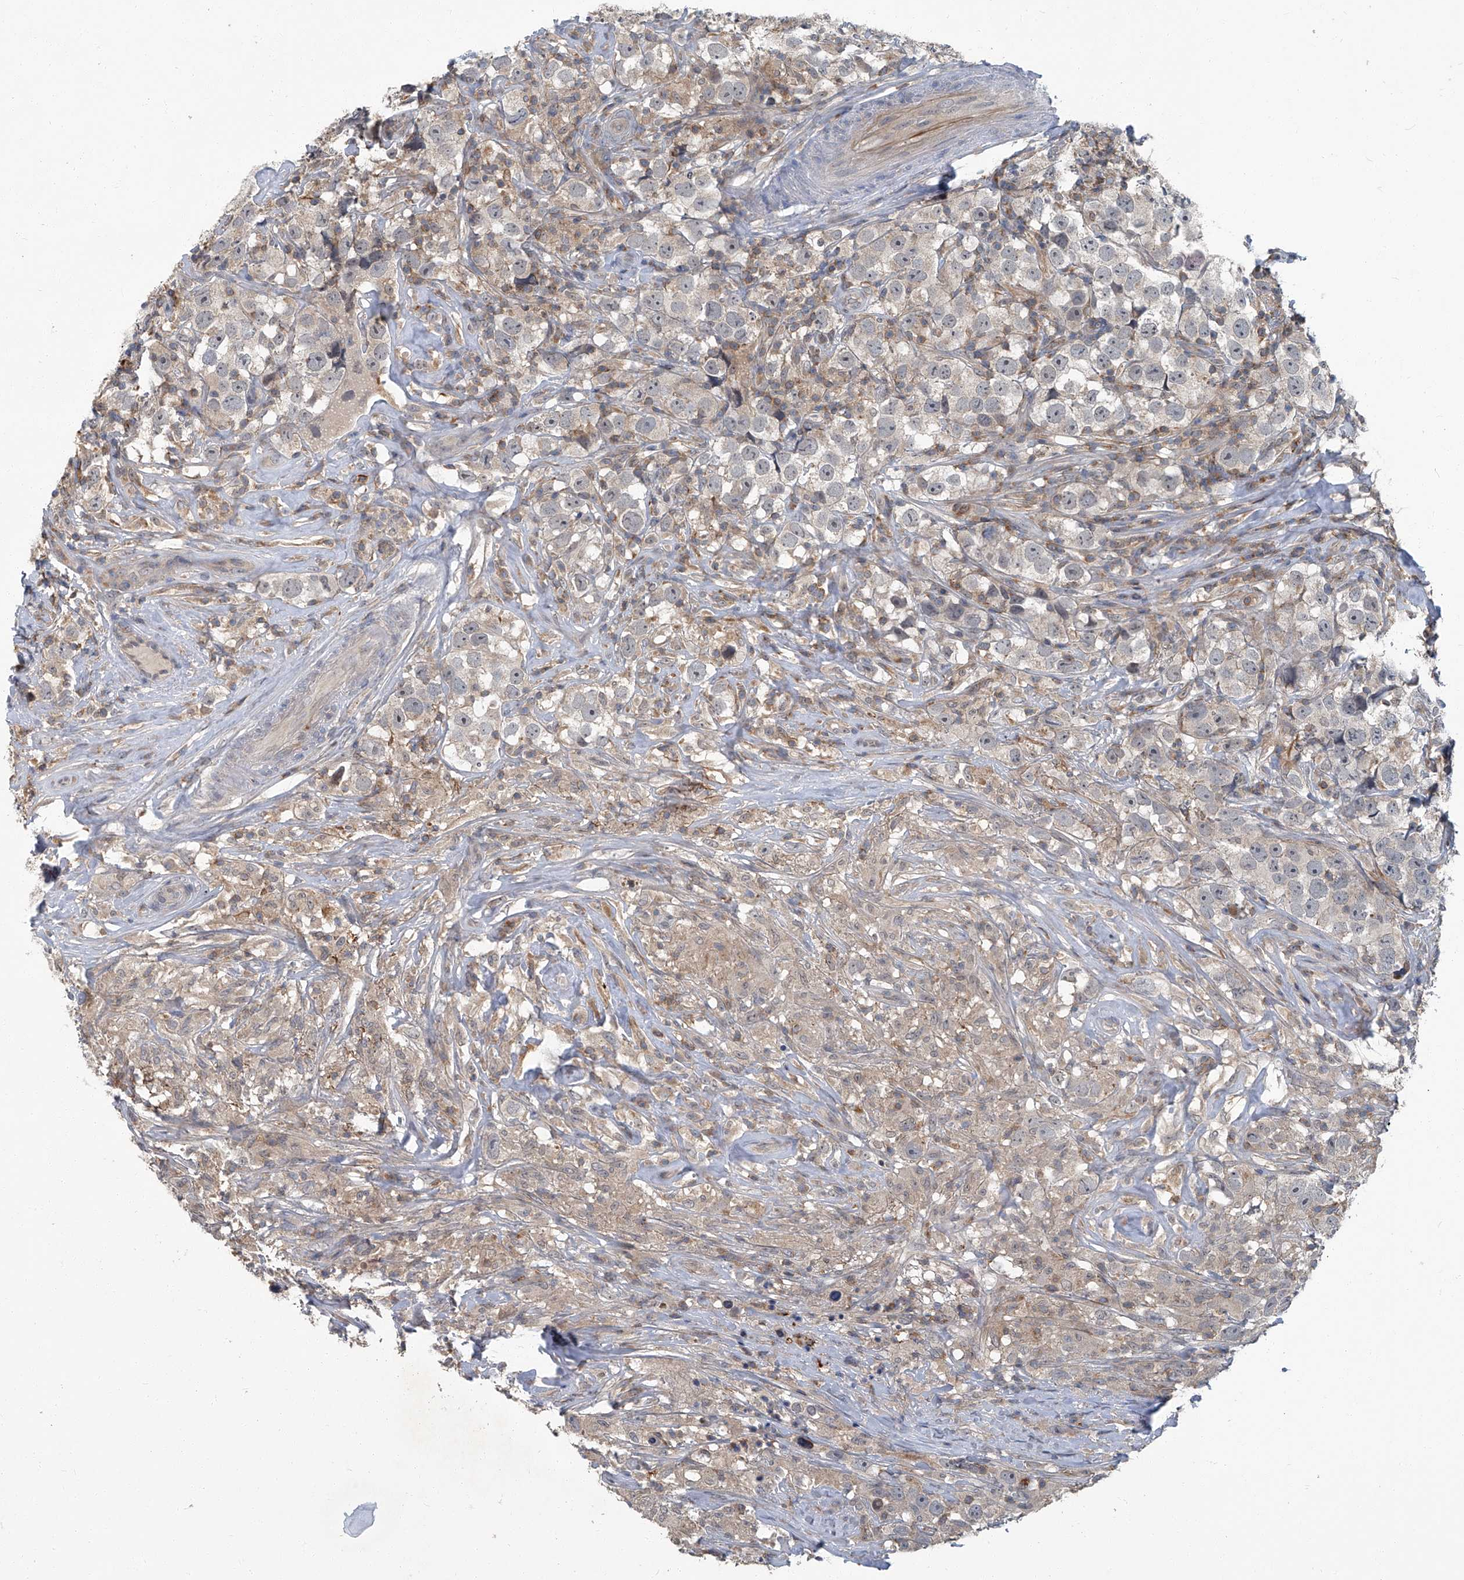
{"staining": {"intensity": "negative", "quantity": "none", "location": "none"}, "tissue": "testis cancer", "cell_type": "Tumor cells", "image_type": "cancer", "snomed": [{"axis": "morphology", "description": "Seminoma, NOS"}, {"axis": "topography", "description": "Testis"}], "caption": "Tumor cells show no significant positivity in seminoma (testis). (Brightfield microscopy of DAB (3,3'-diaminobenzidine) immunohistochemistry (IHC) at high magnification).", "gene": "AKNAD1", "patient": {"sex": "male", "age": 49}}